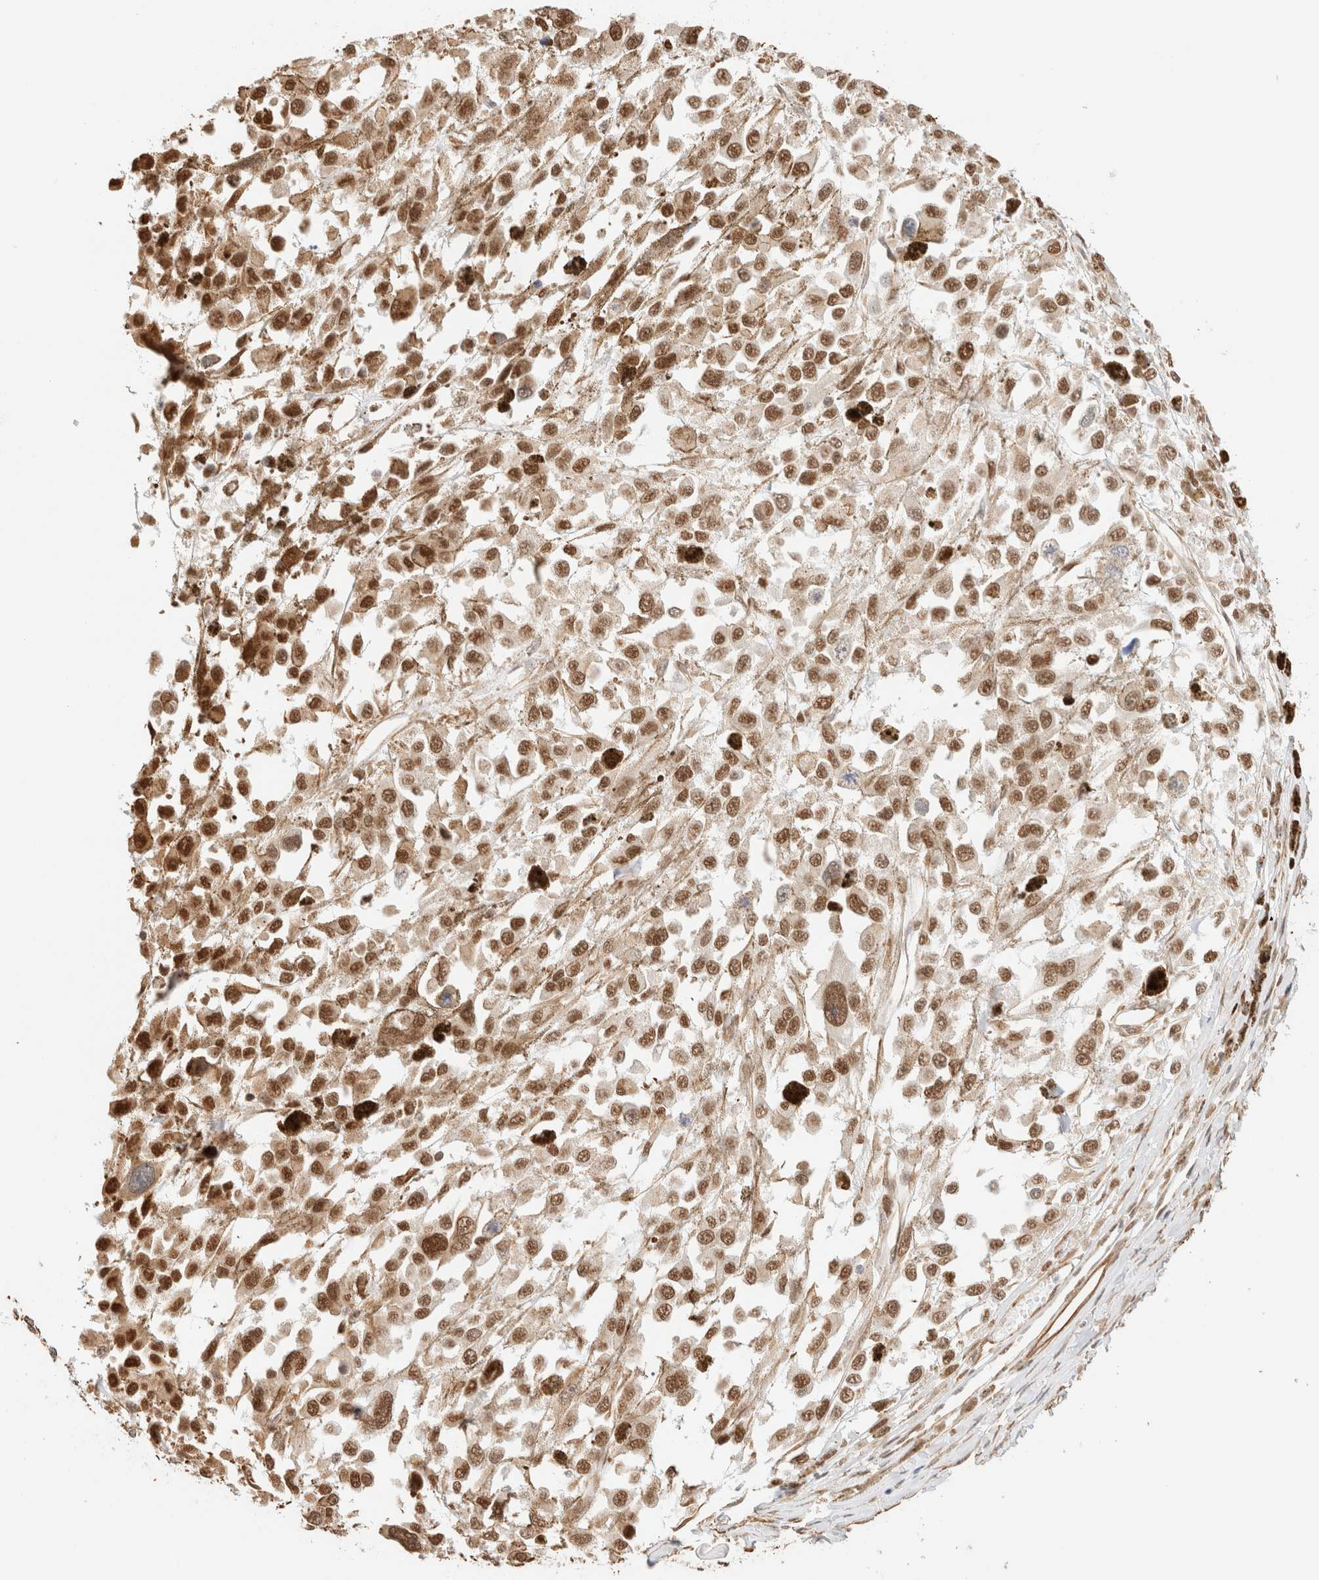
{"staining": {"intensity": "strong", "quantity": ">75%", "location": "cytoplasmic/membranous,nuclear"}, "tissue": "melanoma", "cell_type": "Tumor cells", "image_type": "cancer", "snomed": [{"axis": "morphology", "description": "Malignant melanoma, Metastatic site"}, {"axis": "topography", "description": "Lymph node"}], "caption": "DAB (3,3'-diaminobenzidine) immunohistochemical staining of malignant melanoma (metastatic site) reveals strong cytoplasmic/membranous and nuclear protein staining in about >75% of tumor cells.", "gene": "ARID5A", "patient": {"sex": "male", "age": 59}}